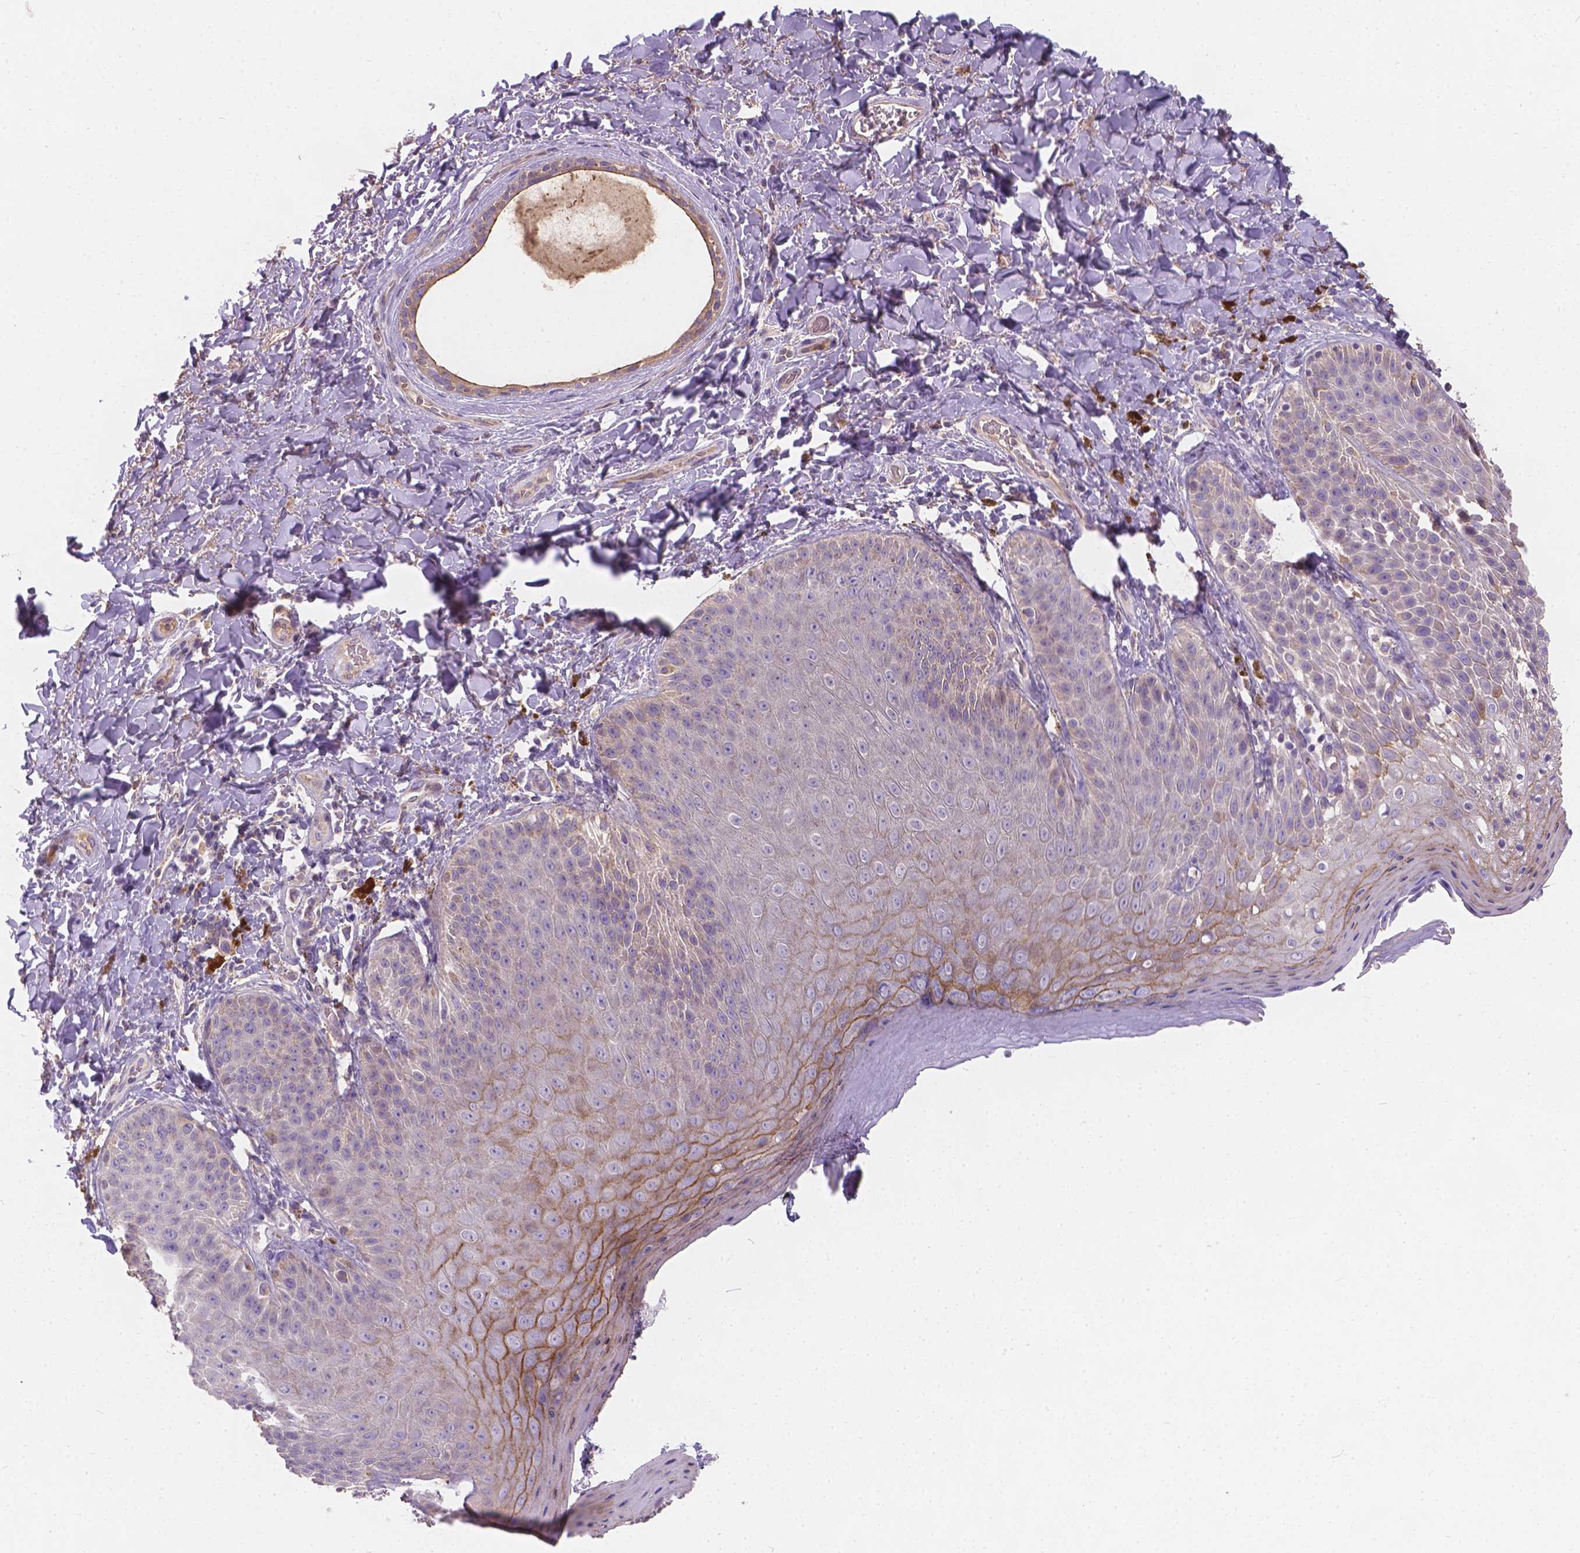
{"staining": {"intensity": "strong", "quantity": "<25%", "location": "cytoplasmic/membranous"}, "tissue": "skin", "cell_type": "Epidermal cells", "image_type": "normal", "snomed": [{"axis": "morphology", "description": "Normal tissue, NOS"}, {"axis": "topography", "description": "Anal"}], "caption": "Skin was stained to show a protein in brown. There is medium levels of strong cytoplasmic/membranous staining in about <25% of epidermal cells. The protein of interest is stained brown, and the nuclei are stained in blue (DAB IHC with brightfield microscopy, high magnification).", "gene": "CDK10", "patient": {"sex": "male", "age": 53}}